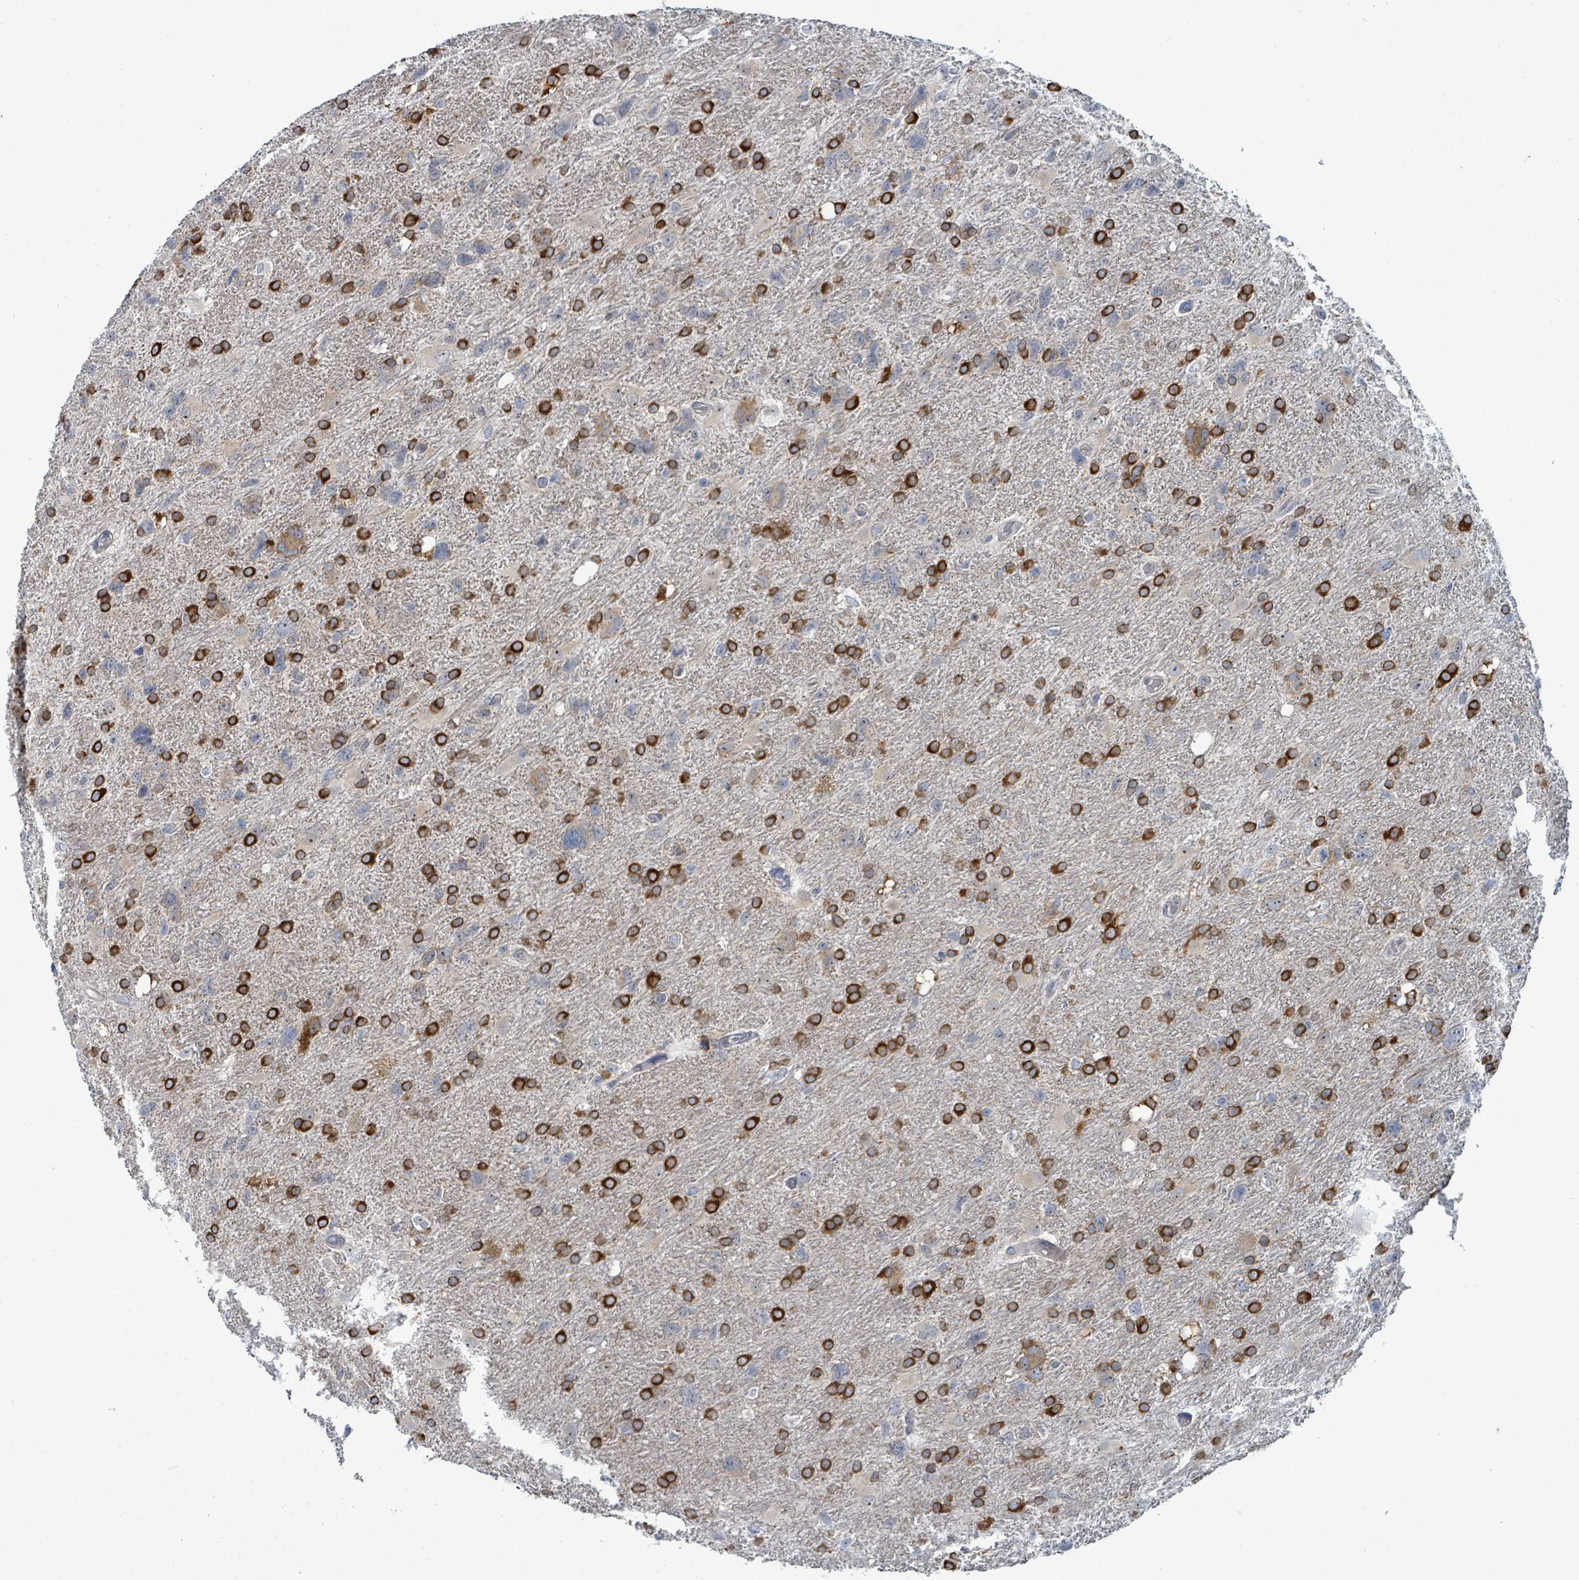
{"staining": {"intensity": "strong", "quantity": "25%-75%", "location": "cytoplasmic/membranous"}, "tissue": "glioma", "cell_type": "Tumor cells", "image_type": "cancer", "snomed": [{"axis": "morphology", "description": "Glioma, malignant, High grade"}, {"axis": "topography", "description": "Brain"}], "caption": "The micrograph exhibits a brown stain indicating the presence of a protein in the cytoplasmic/membranous of tumor cells in glioma.", "gene": "TRDMT1", "patient": {"sex": "male", "age": 61}}